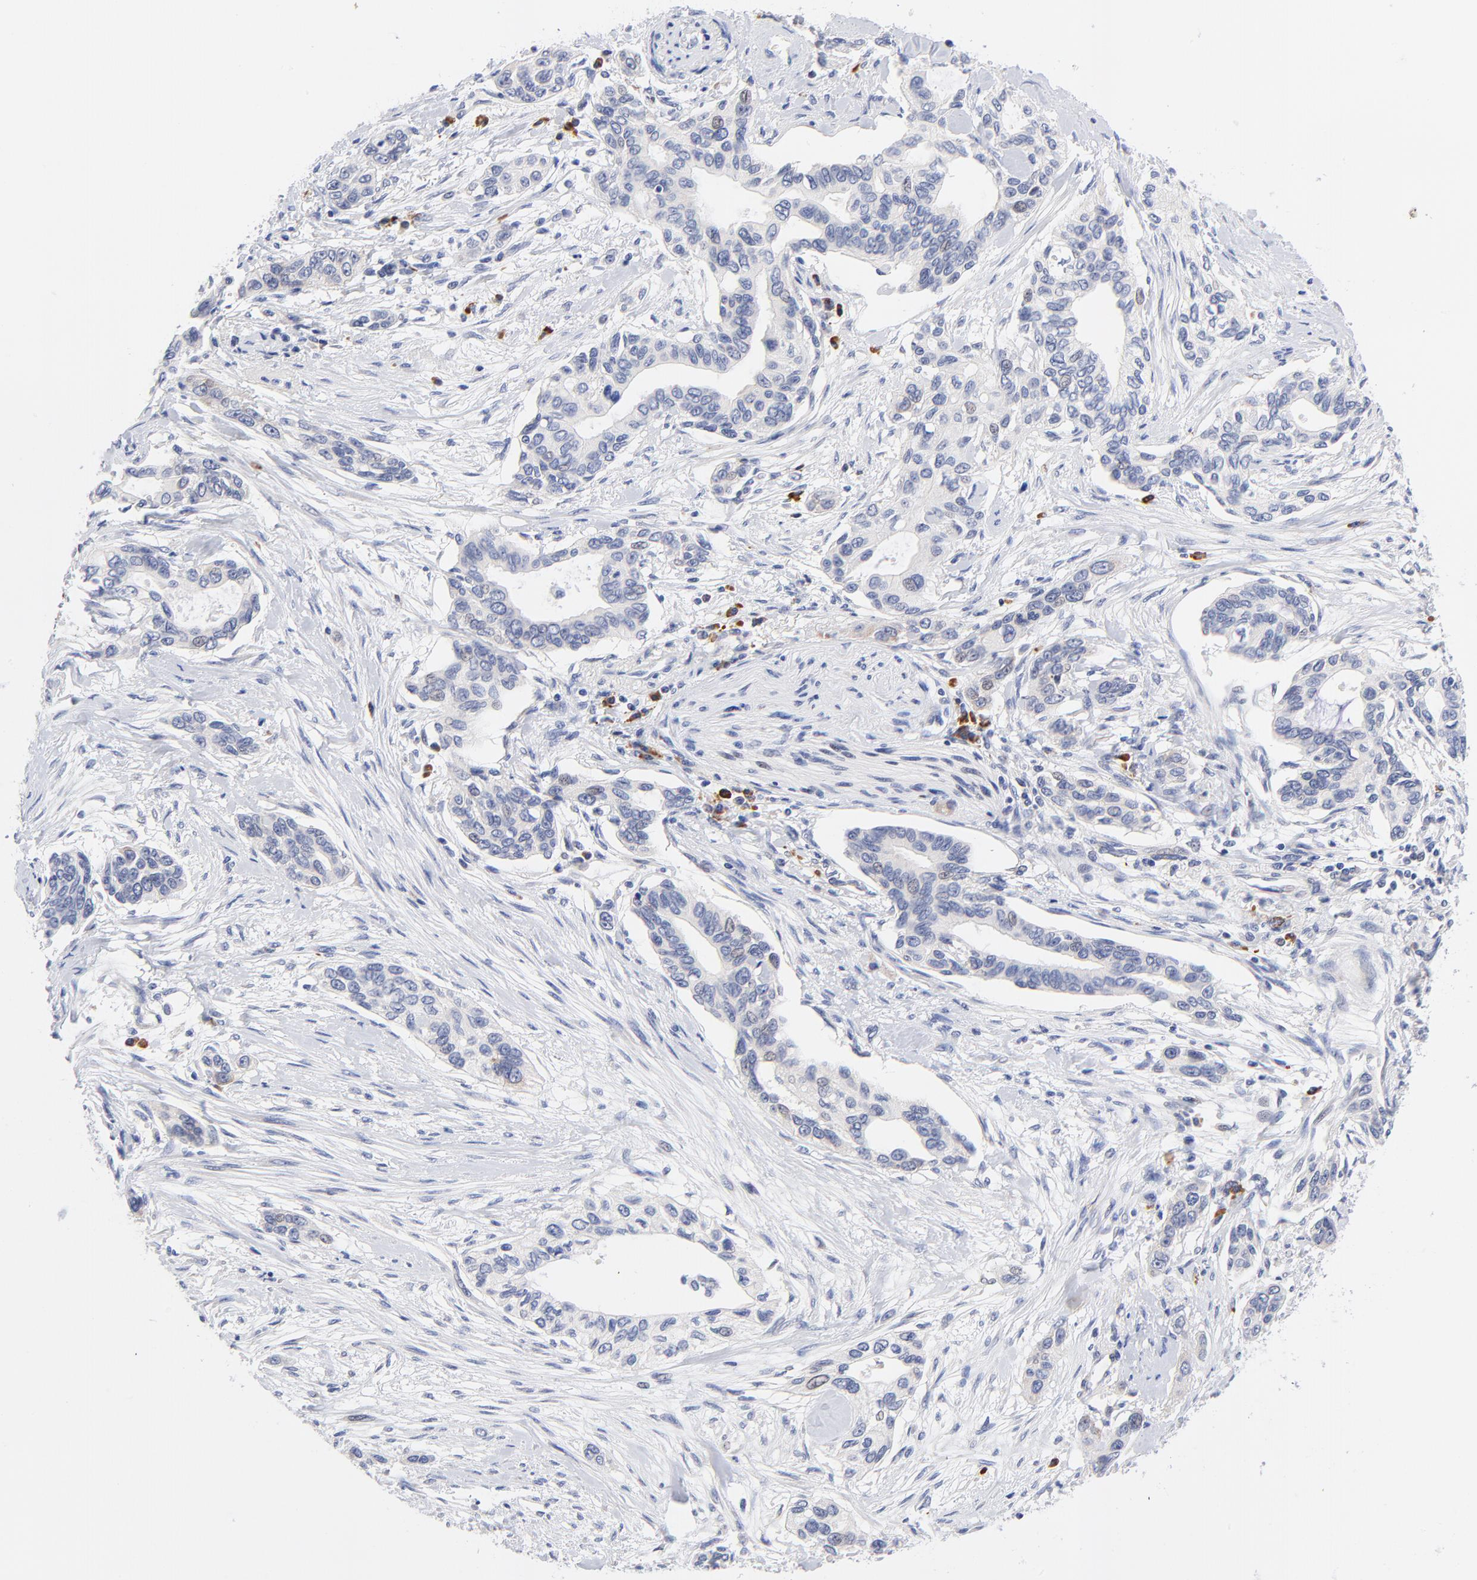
{"staining": {"intensity": "negative", "quantity": "none", "location": "none"}, "tissue": "pancreatic cancer", "cell_type": "Tumor cells", "image_type": "cancer", "snomed": [{"axis": "morphology", "description": "Adenocarcinoma, NOS"}, {"axis": "topography", "description": "Pancreas"}], "caption": "This is an immunohistochemistry (IHC) photomicrograph of human pancreatic cancer (adenocarcinoma). There is no expression in tumor cells.", "gene": "AFF2", "patient": {"sex": "female", "age": 60}}